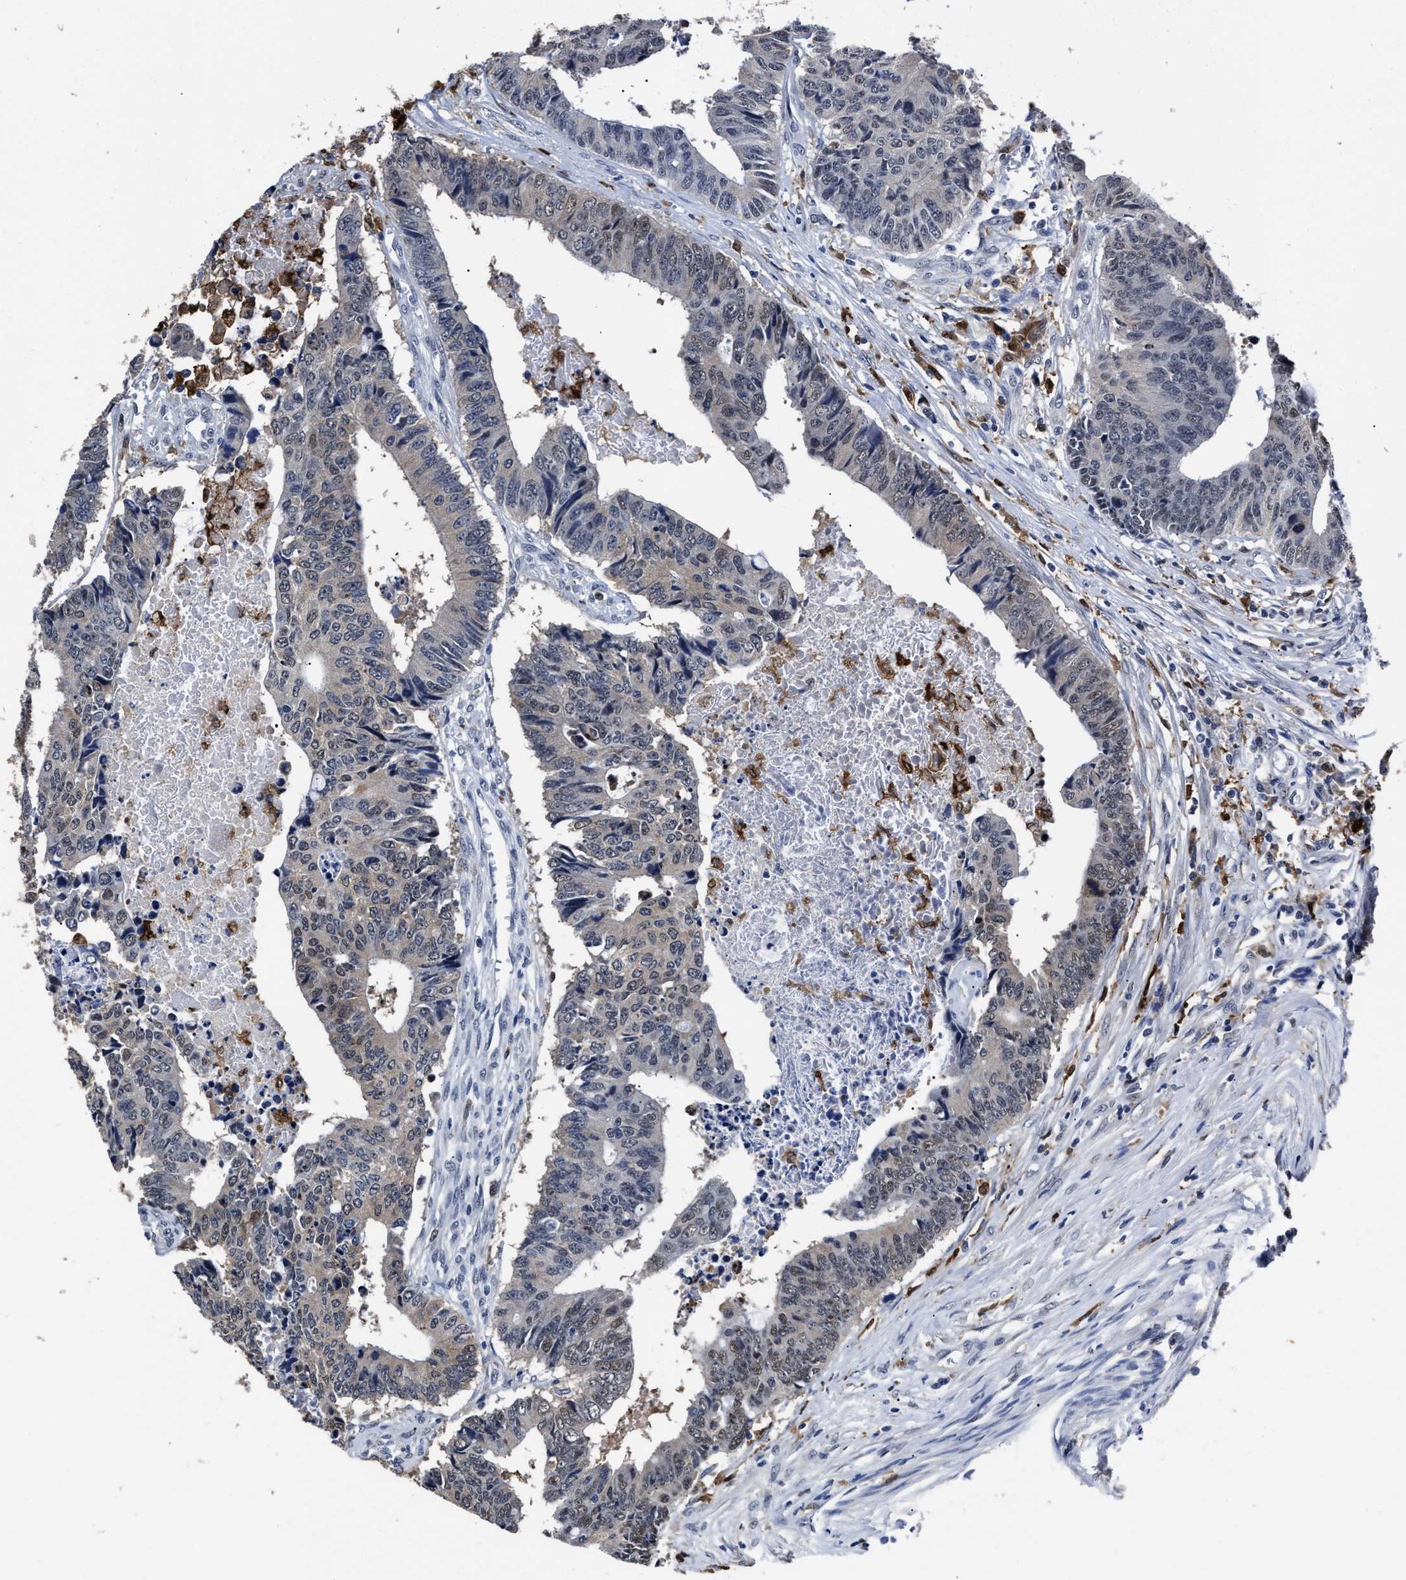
{"staining": {"intensity": "weak", "quantity": "<25%", "location": "nuclear"}, "tissue": "colorectal cancer", "cell_type": "Tumor cells", "image_type": "cancer", "snomed": [{"axis": "morphology", "description": "Adenocarcinoma, NOS"}, {"axis": "topography", "description": "Rectum"}], "caption": "High magnification brightfield microscopy of colorectal cancer (adenocarcinoma) stained with DAB (3,3'-diaminobenzidine) (brown) and counterstained with hematoxylin (blue): tumor cells show no significant expression.", "gene": "PRPF4B", "patient": {"sex": "male", "age": 84}}